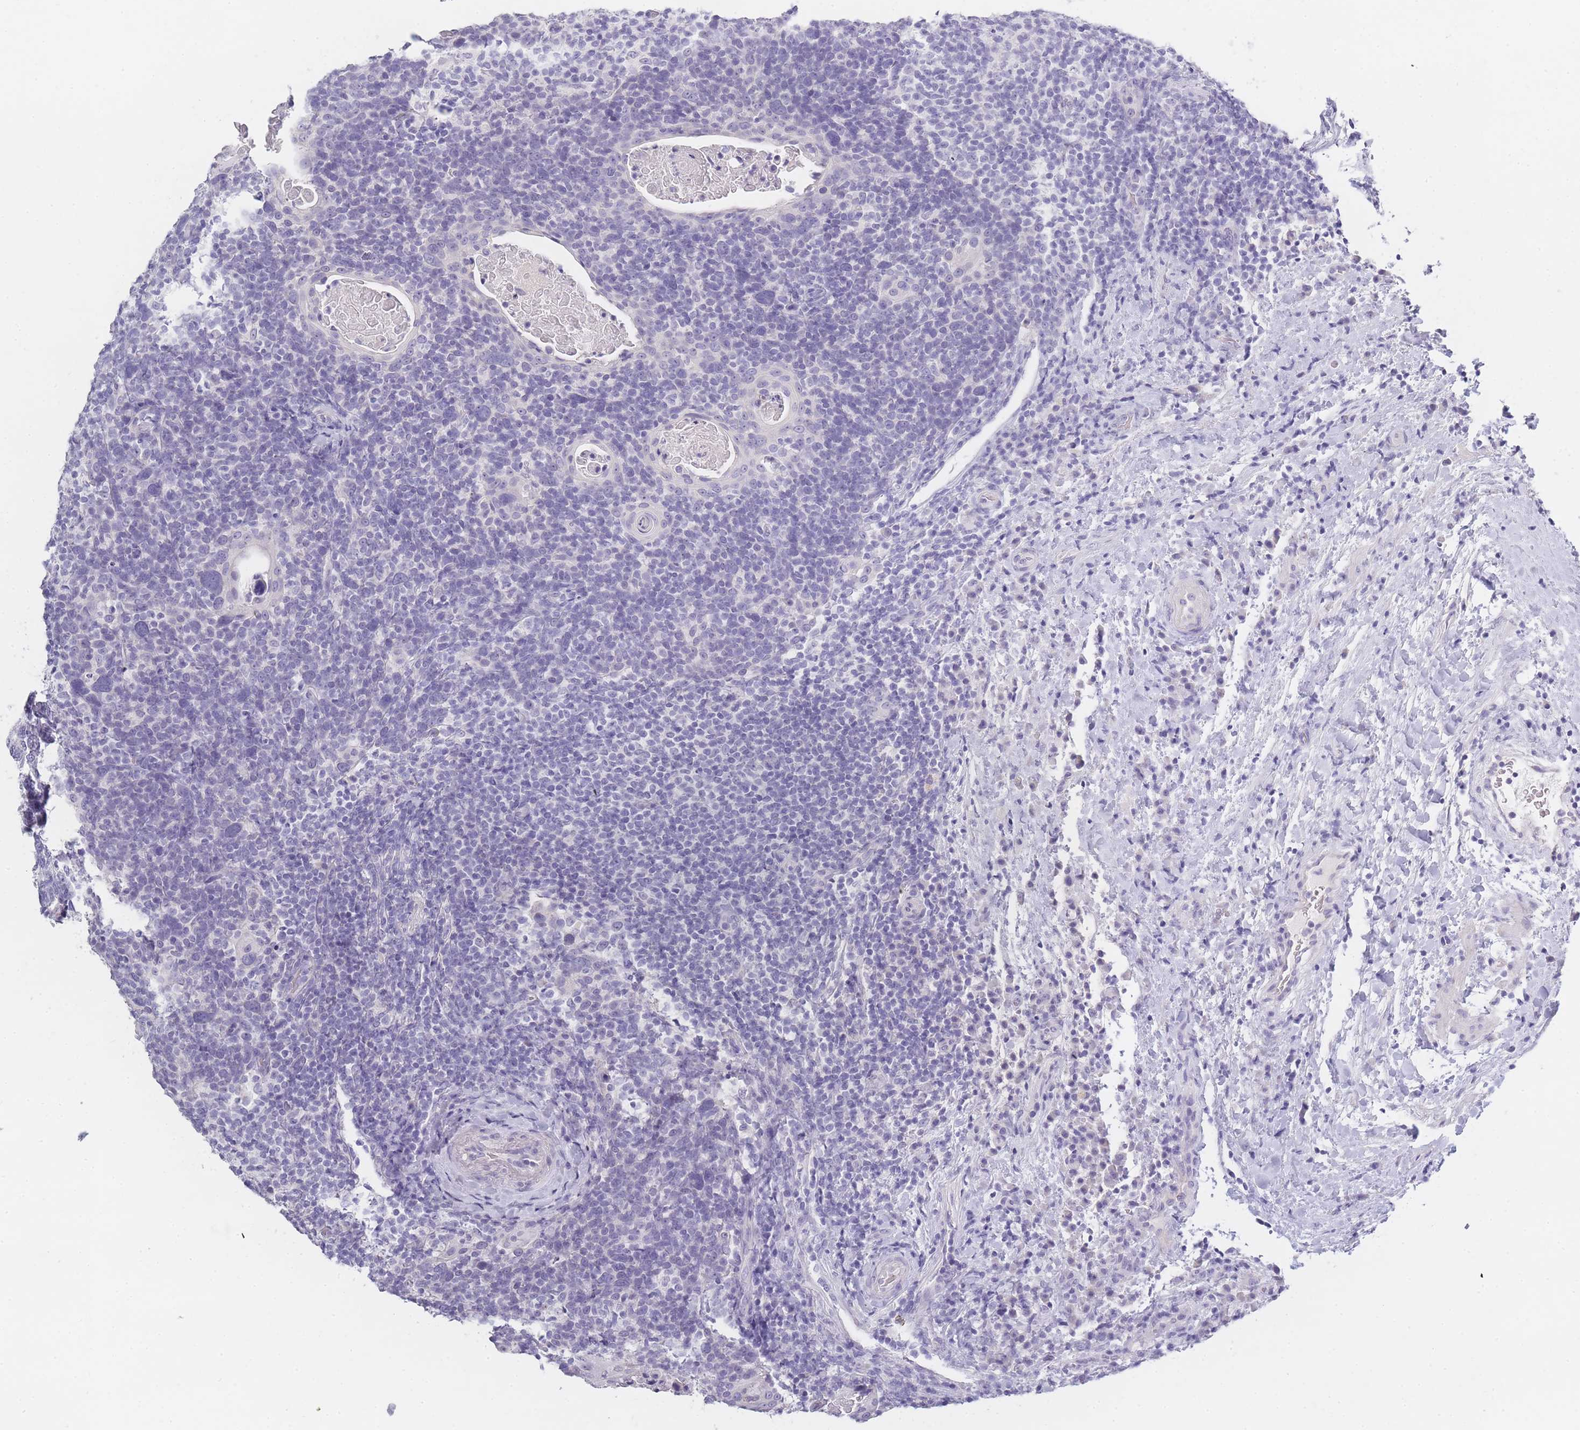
{"staining": {"intensity": "negative", "quantity": "none", "location": "none"}, "tissue": "head and neck cancer", "cell_type": "Tumor cells", "image_type": "cancer", "snomed": [{"axis": "morphology", "description": "Squamous cell carcinoma, NOS"}, {"axis": "morphology", "description": "Squamous cell carcinoma, metastatic, NOS"}, {"axis": "topography", "description": "Lymph node"}, {"axis": "topography", "description": "Head-Neck"}], "caption": "Squamous cell carcinoma (head and neck) was stained to show a protein in brown. There is no significant positivity in tumor cells.", "gene": "INS", "patient": {"sex": "male", "age": 62}}